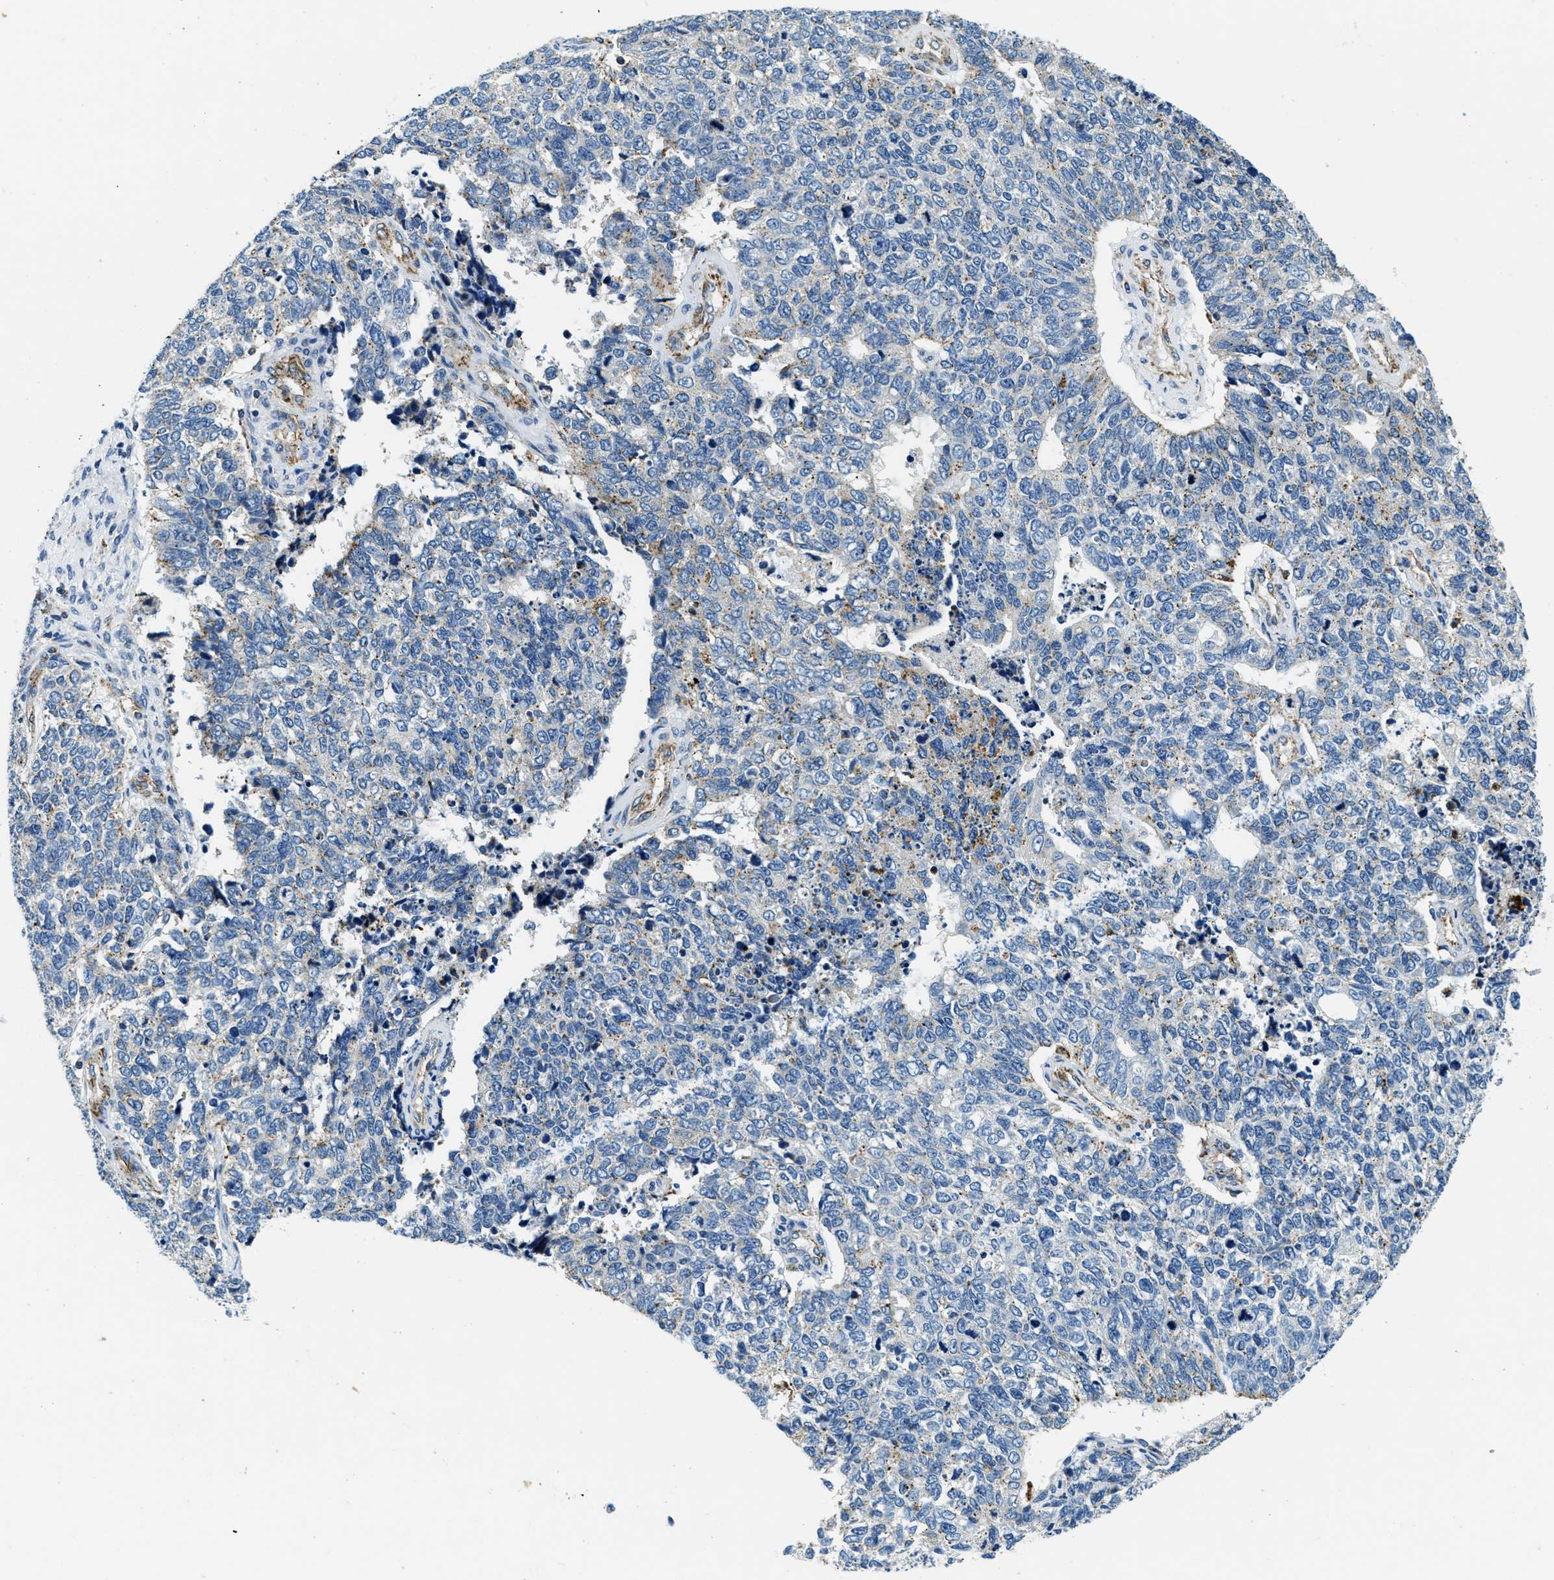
{"staining": {"intensity": "negative", "quantity": "none", "location": "none"}, "tissue": "cervical cancer", "cell_type": "Tumor cells", "image_type": "cancer", "snomed": [{"axis": "morphology", "description": "Squamous cell carcinoma, NOS"}, {"axis": "topography", "description": "Cervix"}], "caption": "This micrograph is of cervical cancer (squamous cell carcinoma) stained with immunohistochemistry (IHC) to label a protein in brown with the nuclei are counter-stained blue. There is no staining in tumor cells.", "gene": "GNS", "patient": {"sex": "female", "age": 63}}